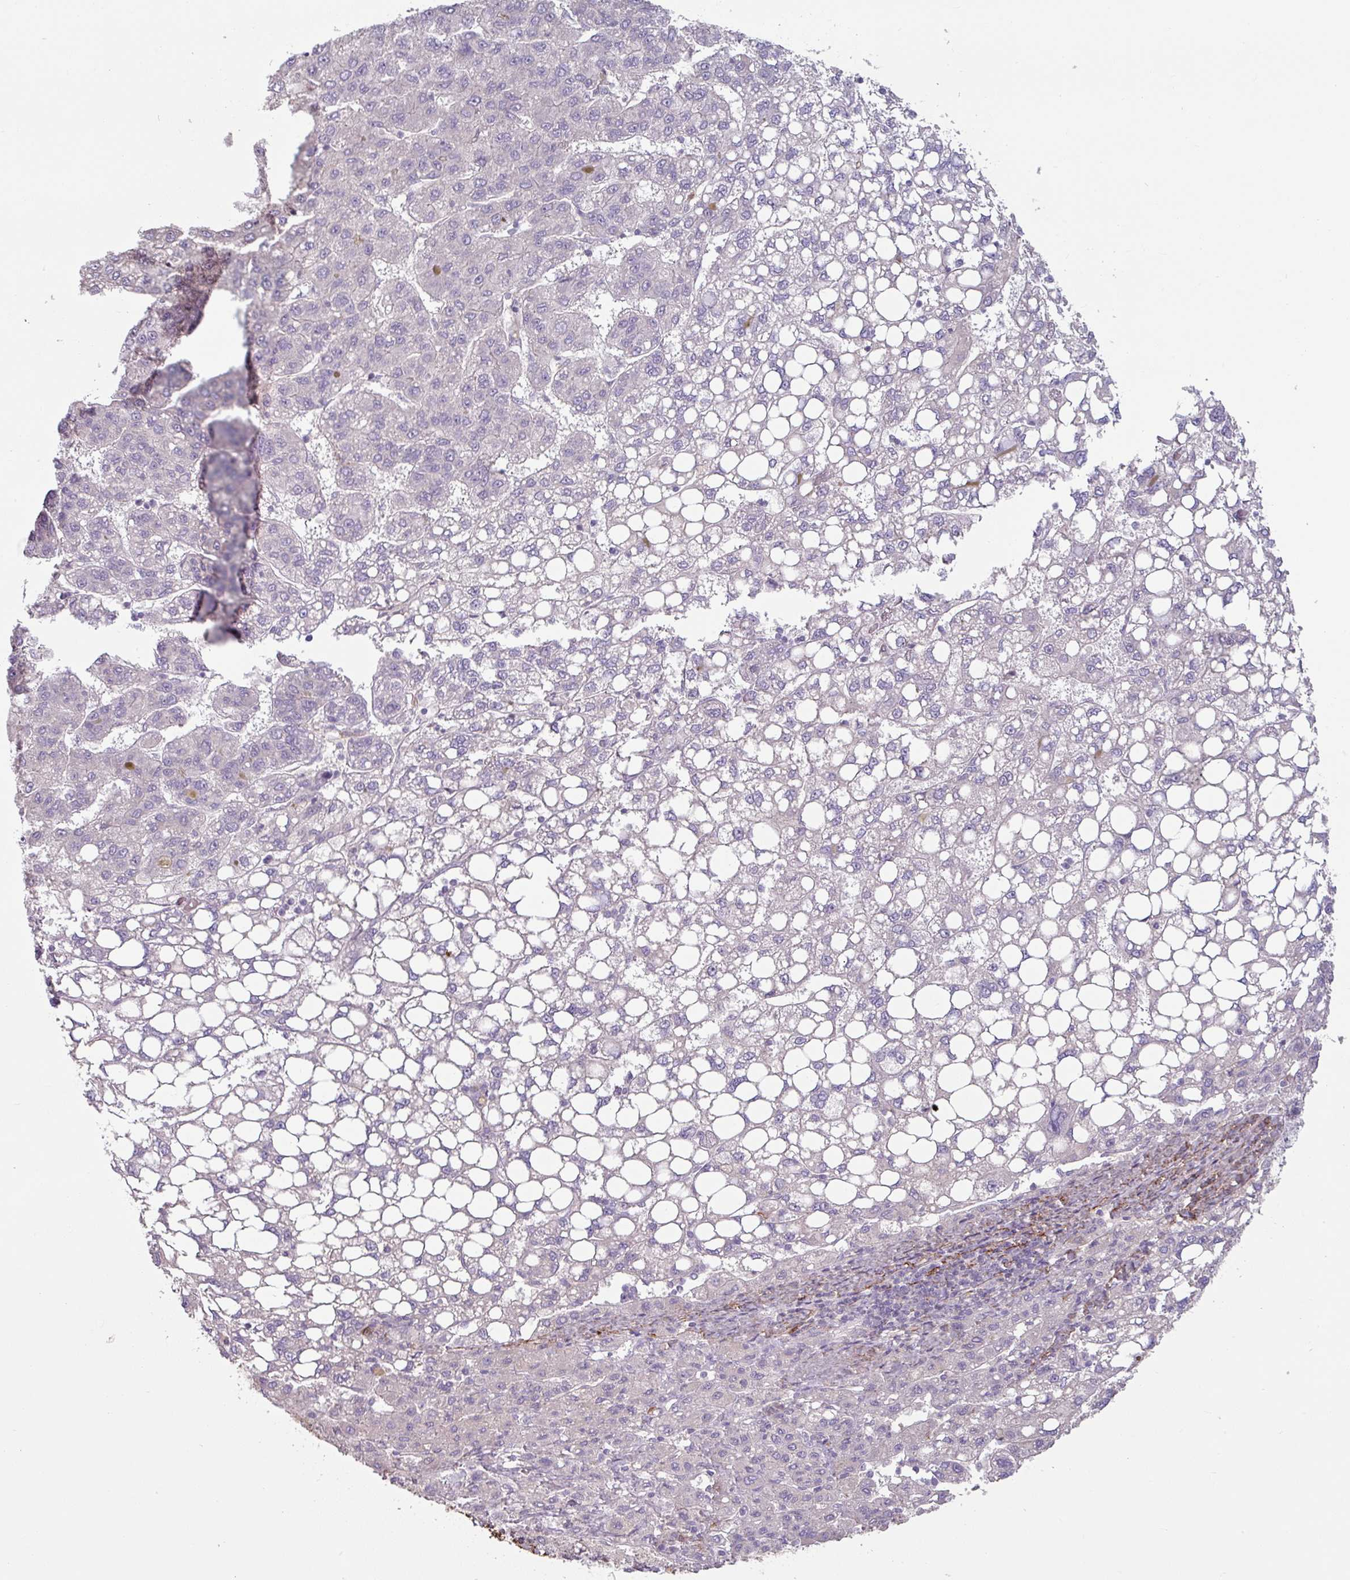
{"staining": {"intensity": "negative", "quantity": "none", "location": "none"}, "tissue": "liver cancer", "cell_type": "Tumor cells", "image_type": "cancer", "snomed": [{"axis": "morphology", "description": "Carcinoma, Hepatocellular, NOS"}, {"axis": "topography", "description": "Liver"}], "caption": "This is an IHC image of human liver cancer (hepatocellular carcinoma). There is no positivity in tumor cells.", "gene": "MTMR14", "patient": {"sex": "female", "age": 82}}